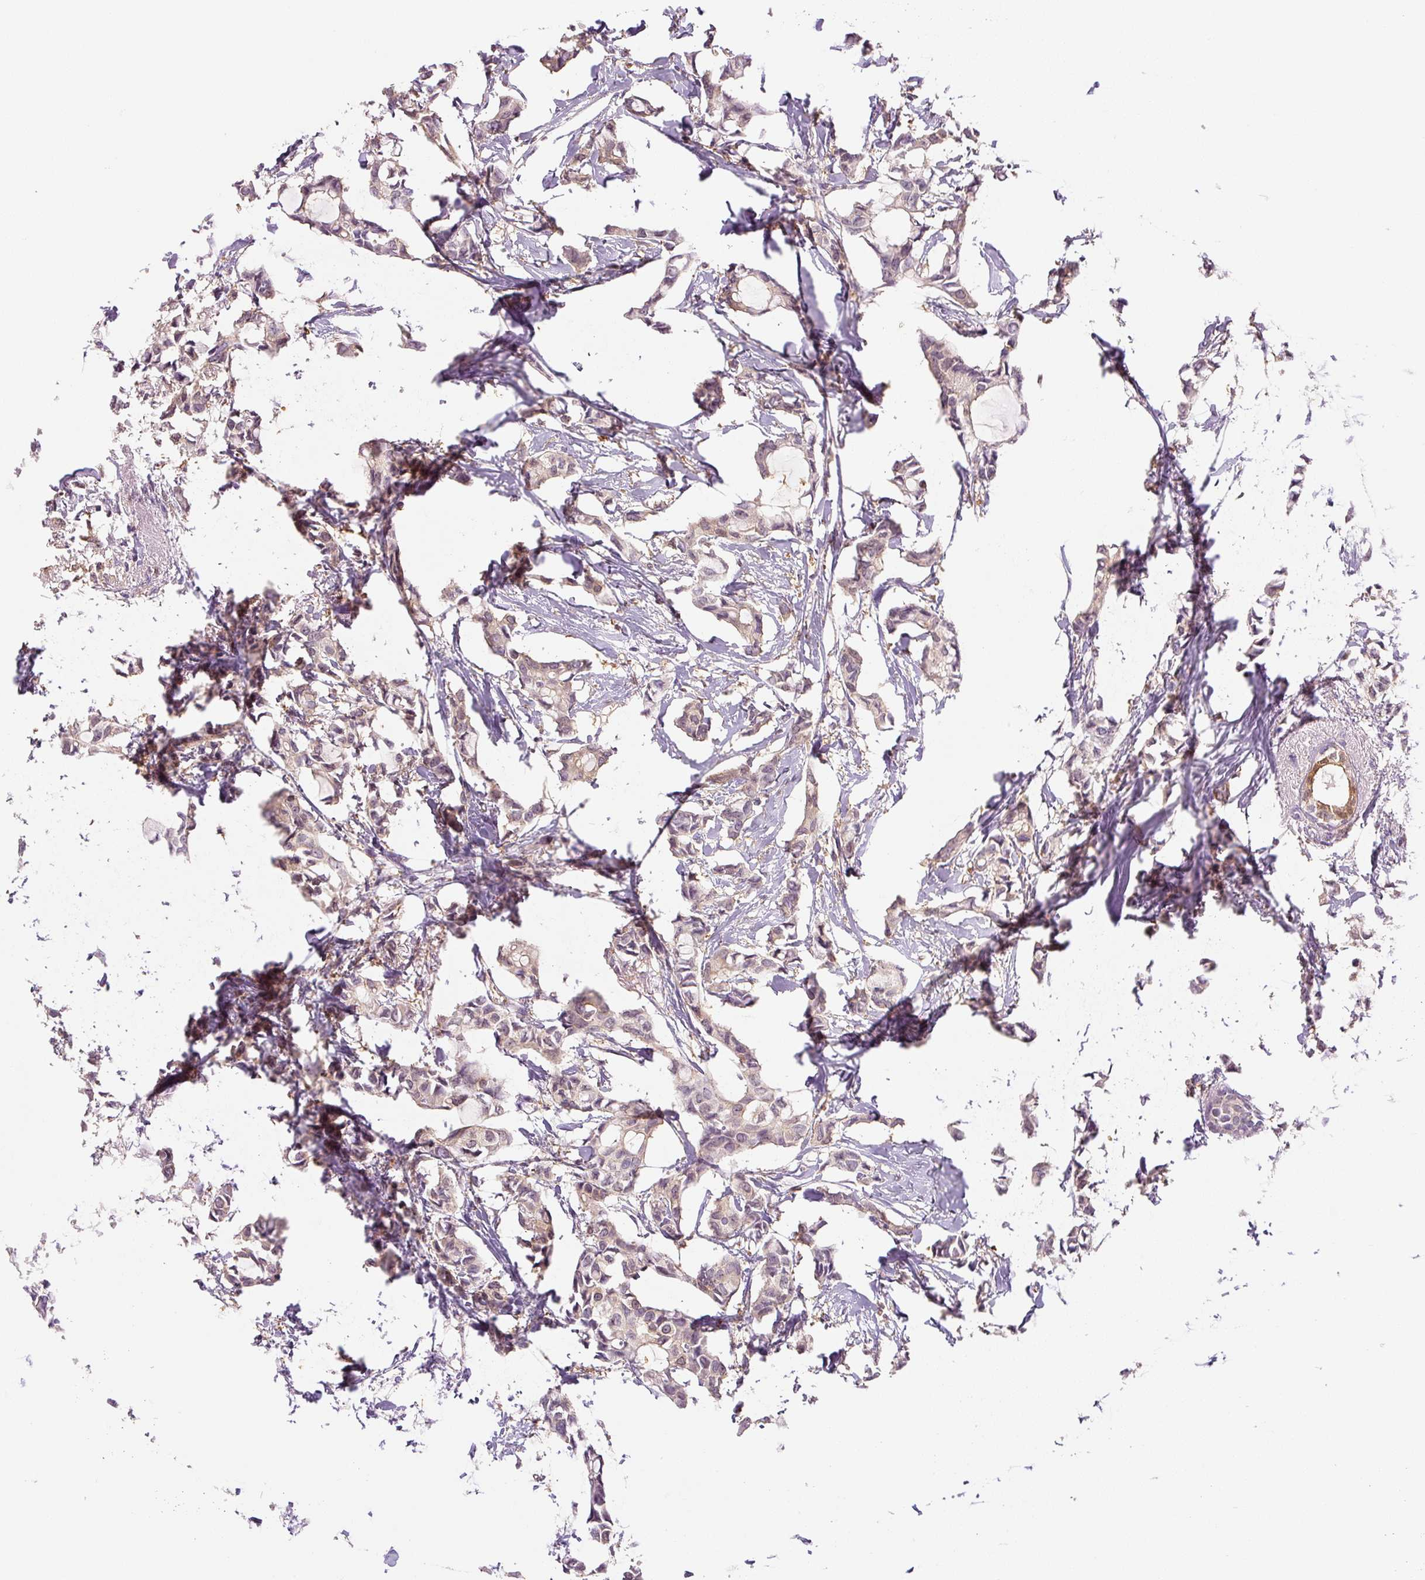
{"staining": {"intensity": "moderate", "quantity": ">75%", "location": "cytoplasmic/membranous"}, "tissue": "breast cancer", "cell_type": "Tumor cells", "image_type": "cancer", "snomed": [{"axis": "morphology", "description": "Duct carcinoma"}, {"axis": "topography", "description": "Breast"}], "caption": "A brown stain shows moderate cytoplasmic/membranous expression of a protein in breast cancer (infiltrating ductal carcinoma) tumor cells. Nuclei are stained in blue.", "gene": "SPSB2", "patient": {"sex": "female", "age": 73}}